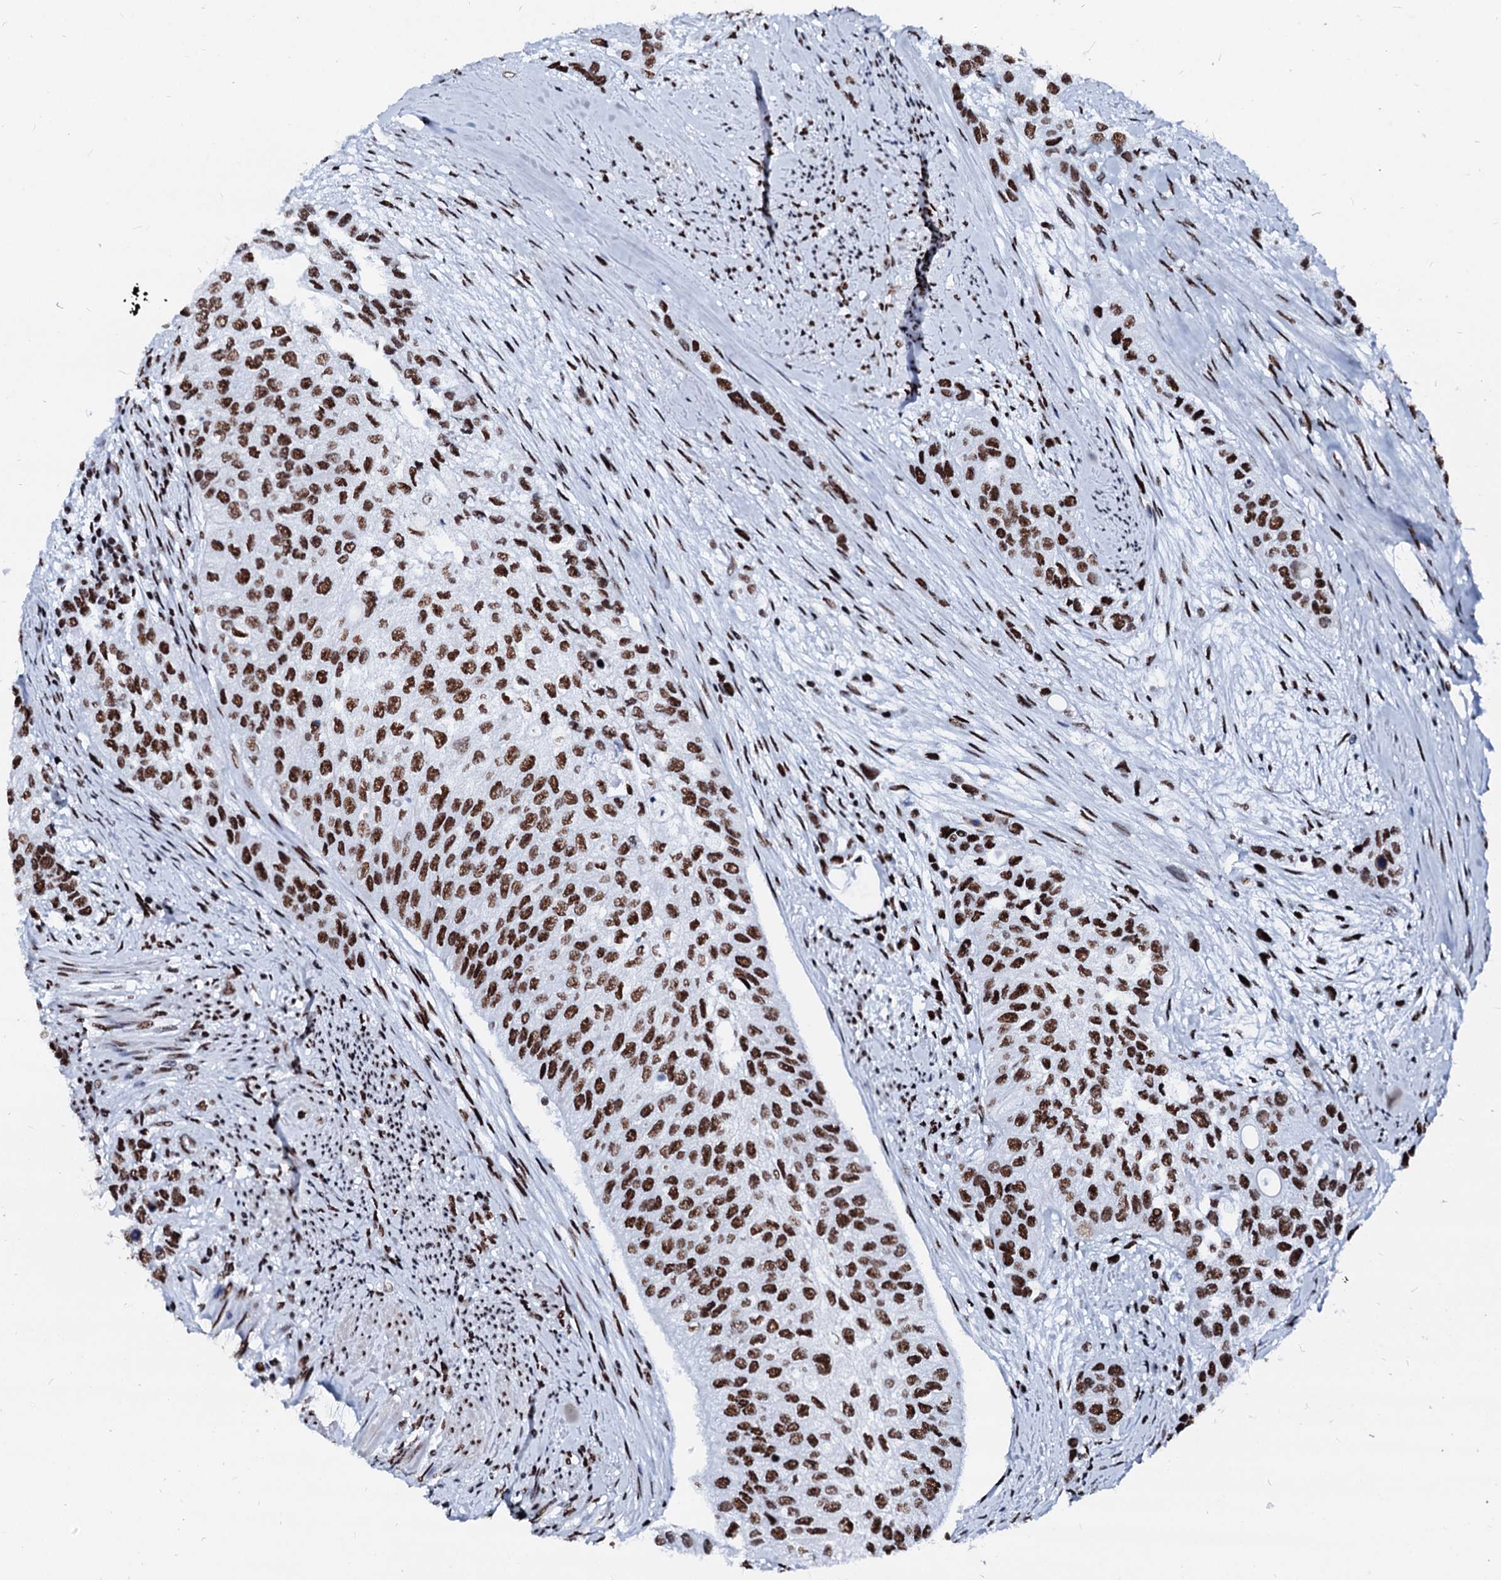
{"staining": {"intensity": "strong", "quantity": ">75%", "location": "nuclear"}, "tissue": "urothelial cancer", "cell_type": "Tumor cells", "image_type": "cancer", "snomed": [{"axis": "morphology", "description": "Normal tissue, NOS"}, {"axis": "morphology", "description": "Urothelial carcinoma, High grade"}, {"axis": "topography", "description": "Vascular tissue"}, {"axis": "topography", "description": "Urinary bladder"}], "caption": "Urothelial cancer stained with DAB (3,3'-diaminobenzidine) immunohistochemistry reveals high levels of strong nuclear positivity in approximately >75% of tumor cells.", "gene": "RALY", "patient": {"sex": "female", "age": 56}}